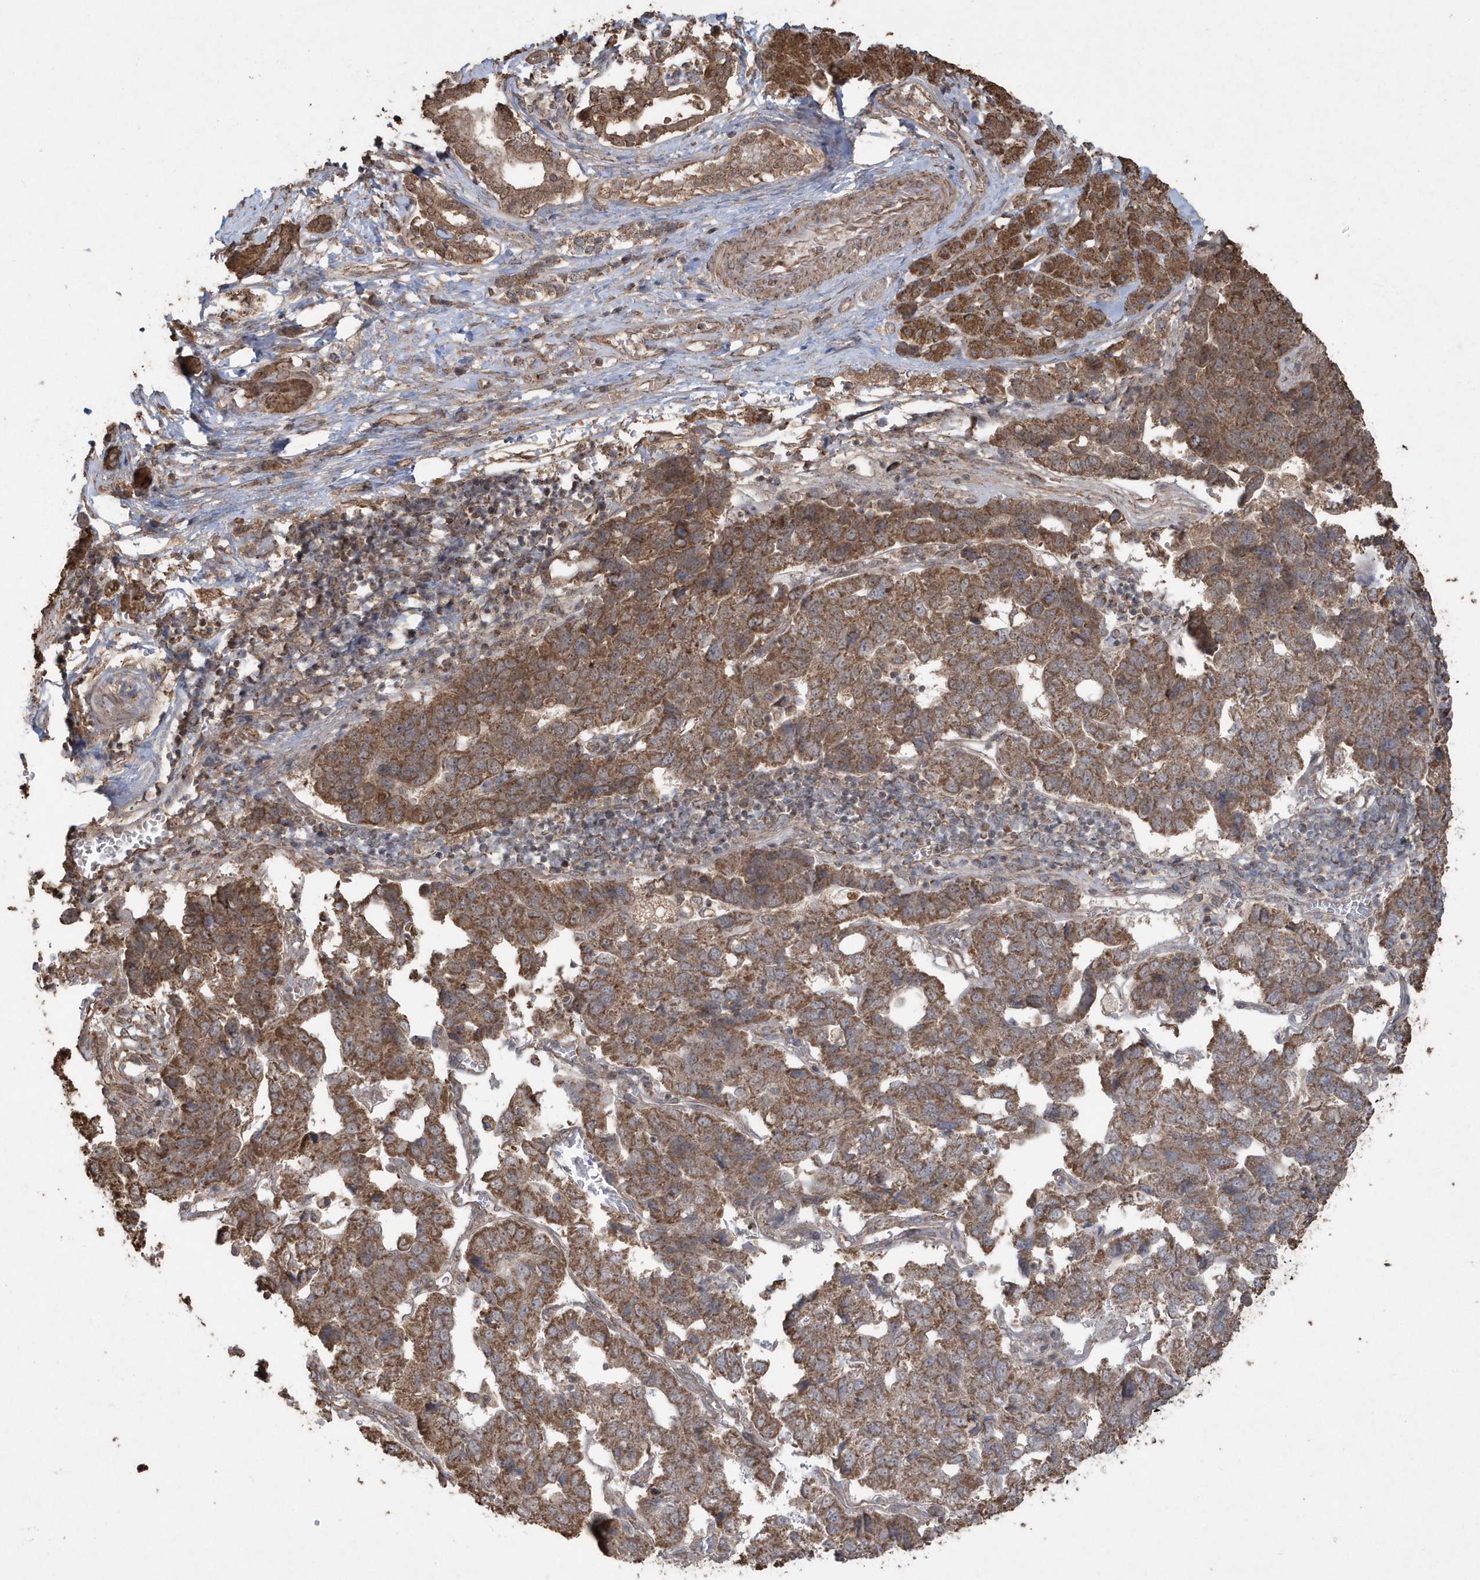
{"staining": {"intensity": "moderate", "quantity": ">75%", "location": "cytoplasmic/membranous"}, "tissue": "pancreatic cancer", "cell_type": "Tumor cells", "image_type": "cancer", "snomed": [{"axis": "morphology", "description": "Adenocarcinoma, NOS"}, {"axis": "topography", "description": "Pancreas"}], "caption": "Brown immunohistochemical staining in human adenocarcinoma (pancreatic) reveals moderate cytoplasmic/membranous positivity in about >75% of tumor cells.", "gene": "PAXBP1", "patient": {"sex": "female", "age": 61}}